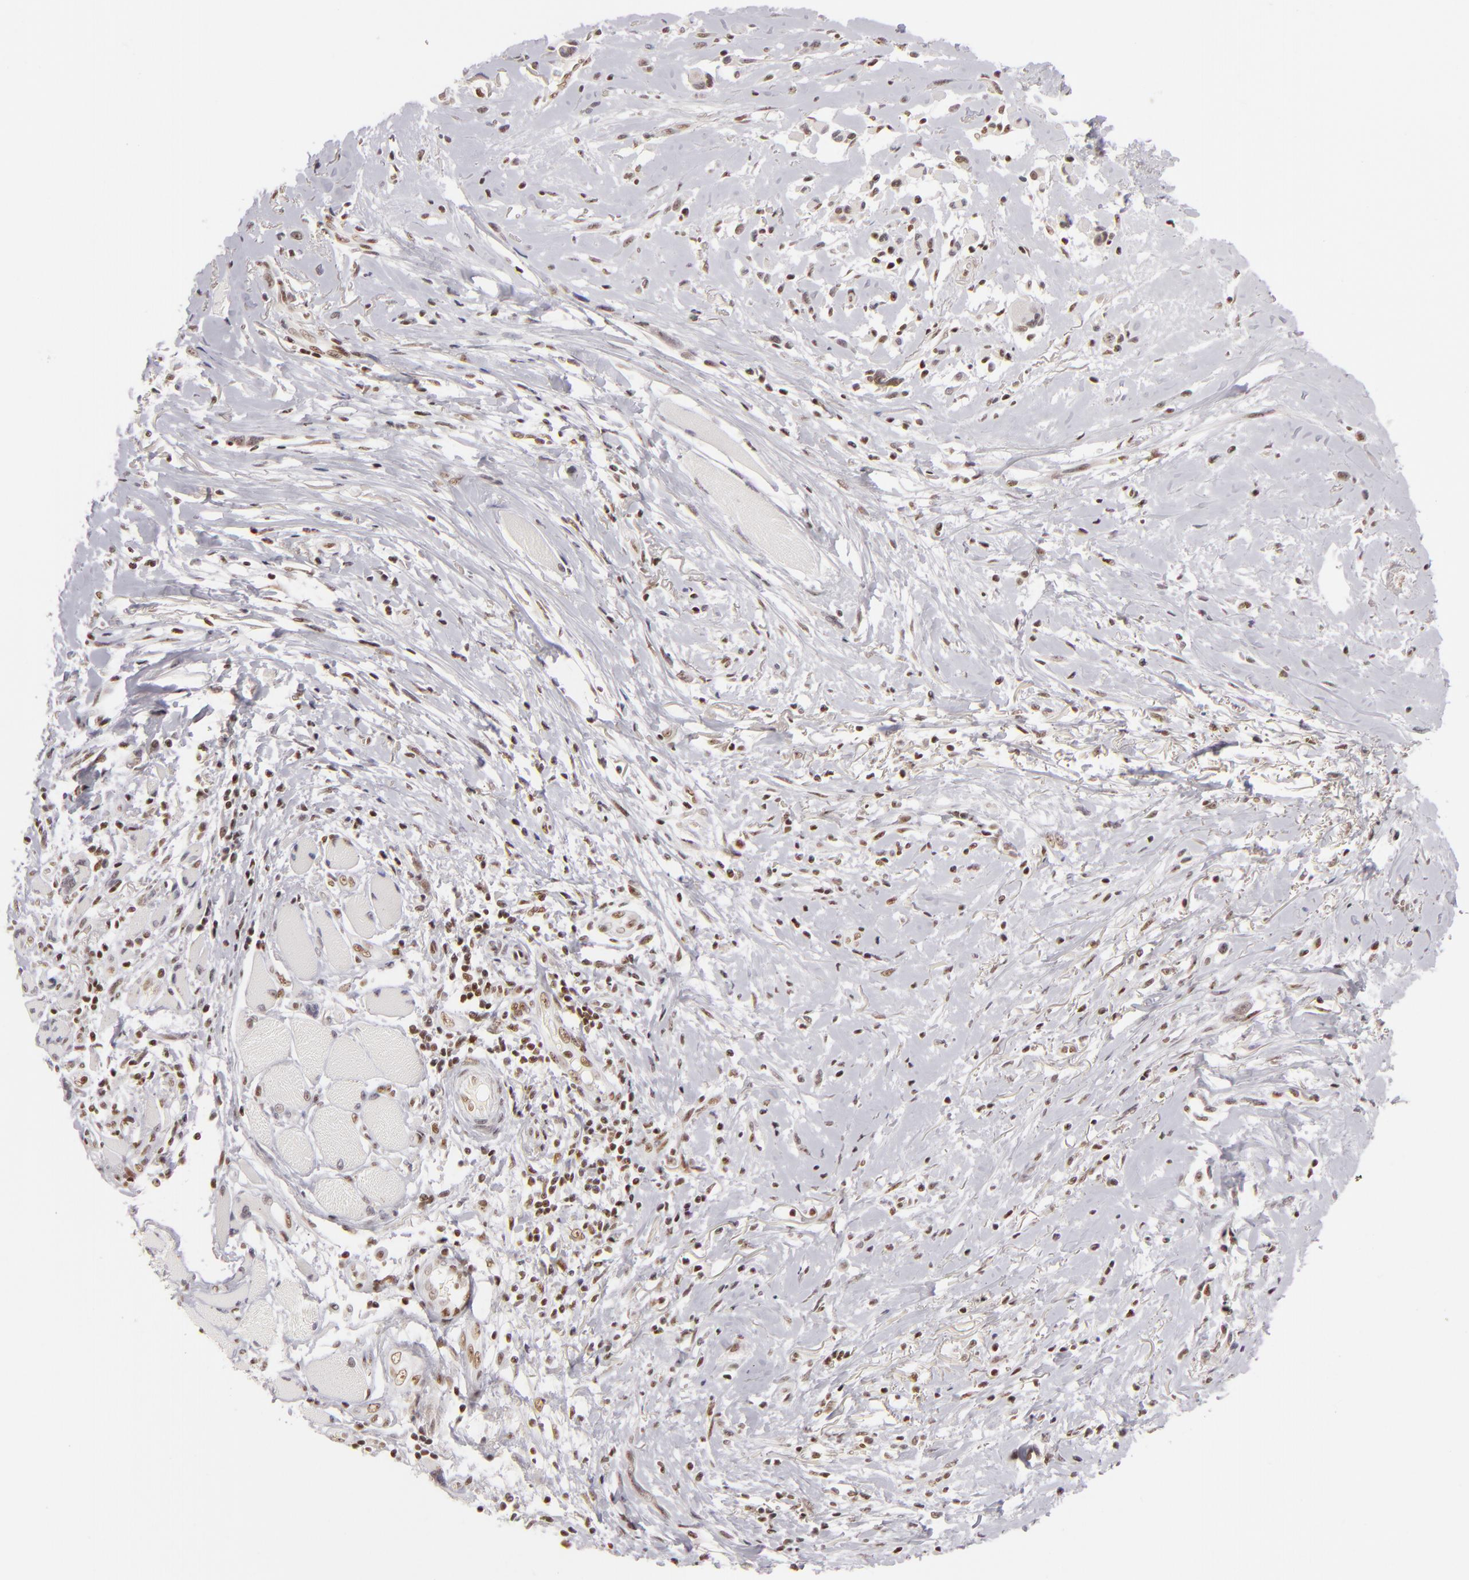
{"staining": {"intensity": "moderate", "quantity": ">75%", "location": "nuclear"}, "tissue": "melanoma", "cell_type": "Tumor cells", "image_type": "cancer", "snomed": [{"axis": "morphology", "description": "Malignant melanoma, NOS"}, {"axis": "topography", "description": "Skin"}], "caption": "An image showing moderate nuclear positivity in about >75% of tumor cells in malignant melanoma, as visualized by brown immunohistochemical staining.", "gene": "DAXX", "patient": {"sex": "male", "age": 91}}